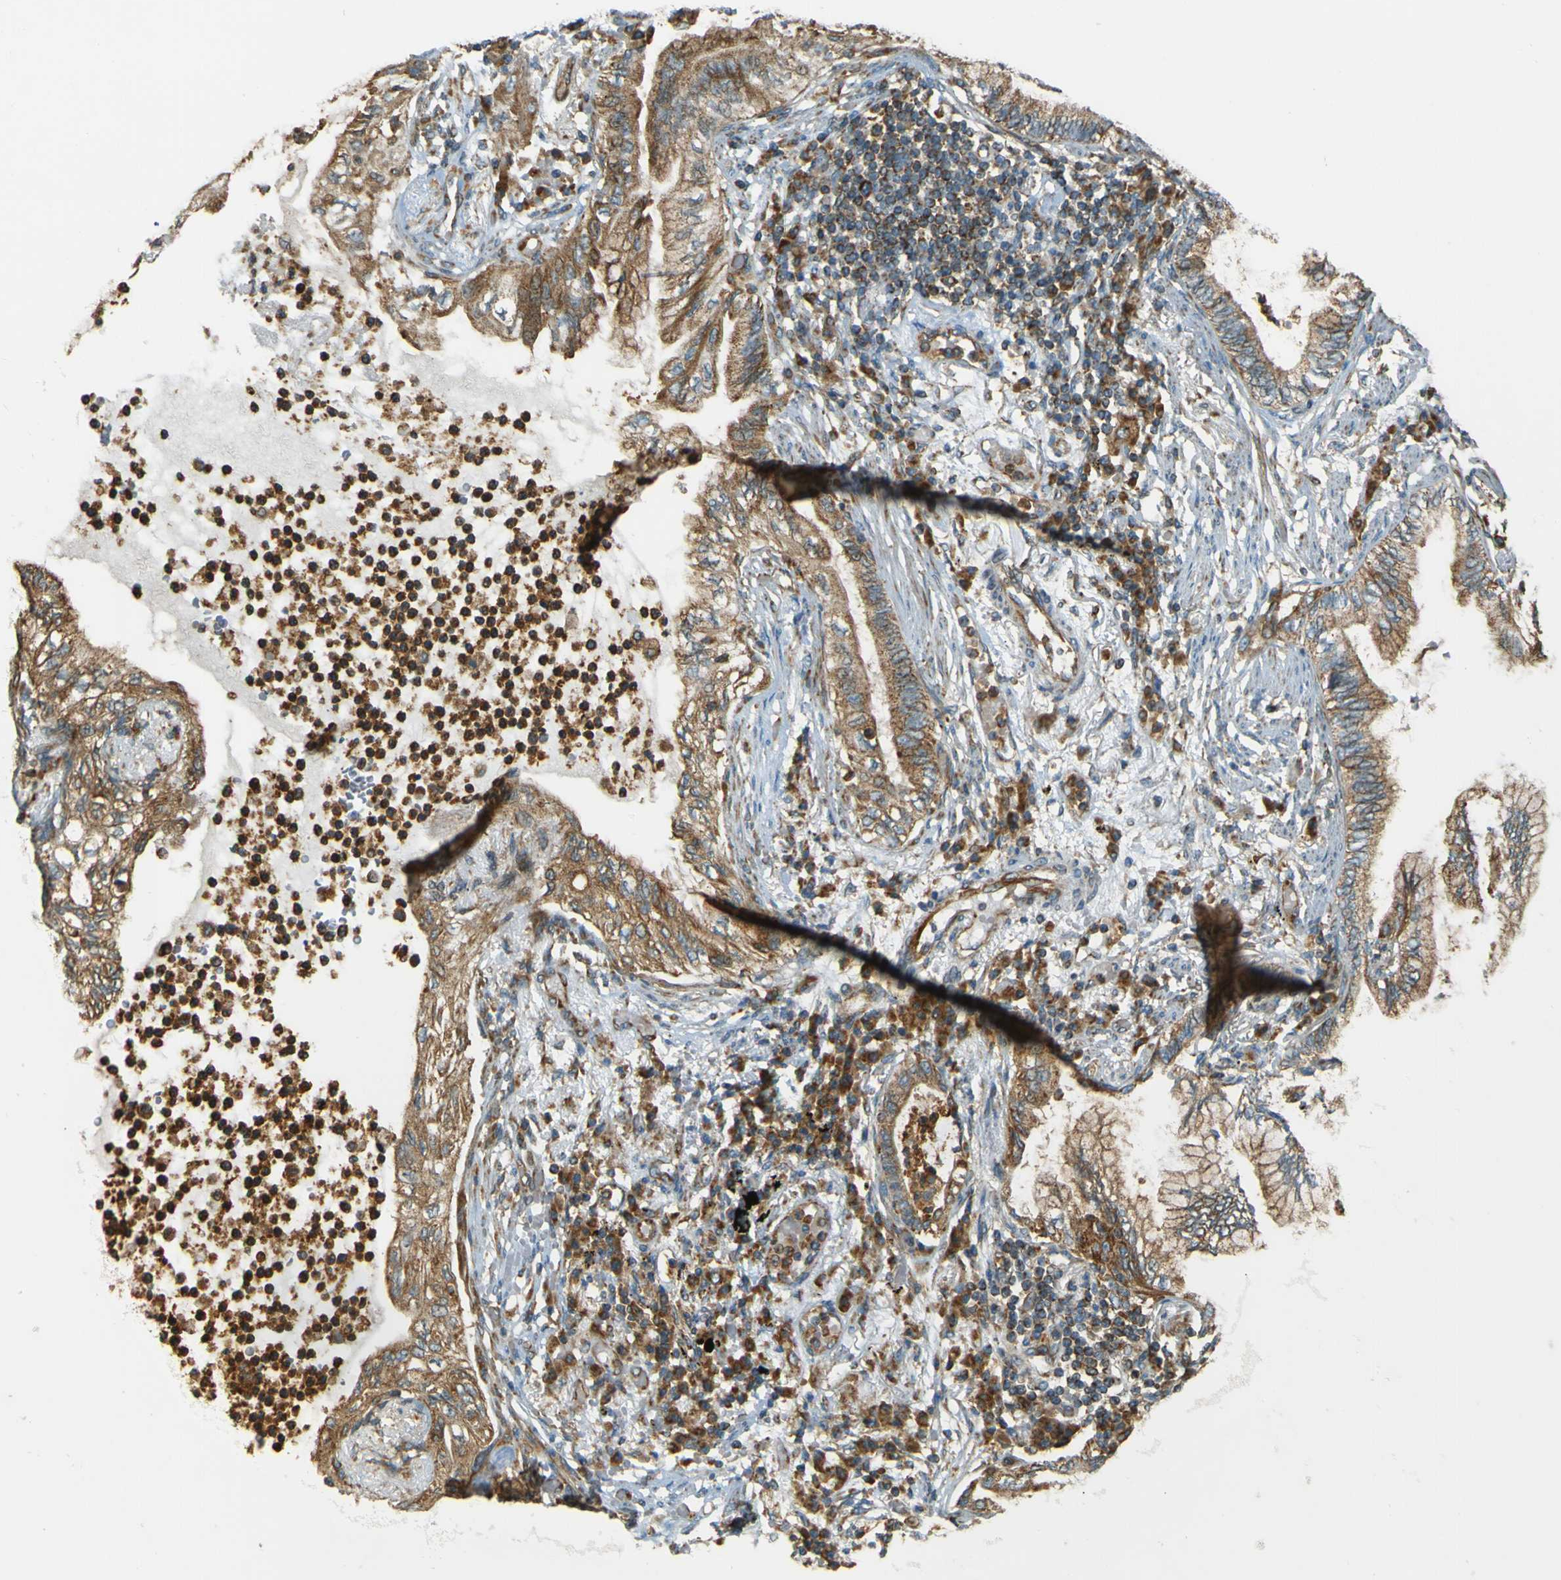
{"staining": {"intensity": "moderate", "quantity": ">75%", "location": "cytoplasmic/membranous"}, "tissue": "lung cancer", "cell_type": "Tumor cells", "image_type": "cancer", "snomed": [{"axis": "morphology", "description": "Normal tissue, NOS"}, {"axis": "morphology", "description": "Adenocarcinoma, NOS"}, {"axis": "topography", "description": "Bronchus"}, {"axis": "topography", "description": "Lung"}], "caption": "Protein staining displays moderate cytoplasmic/membranous staining in about >75% of tumor cells in adenocarcinoma (lung).", "gene": "DNAJC5", "patient": {"sex": "female", "age": 70}}